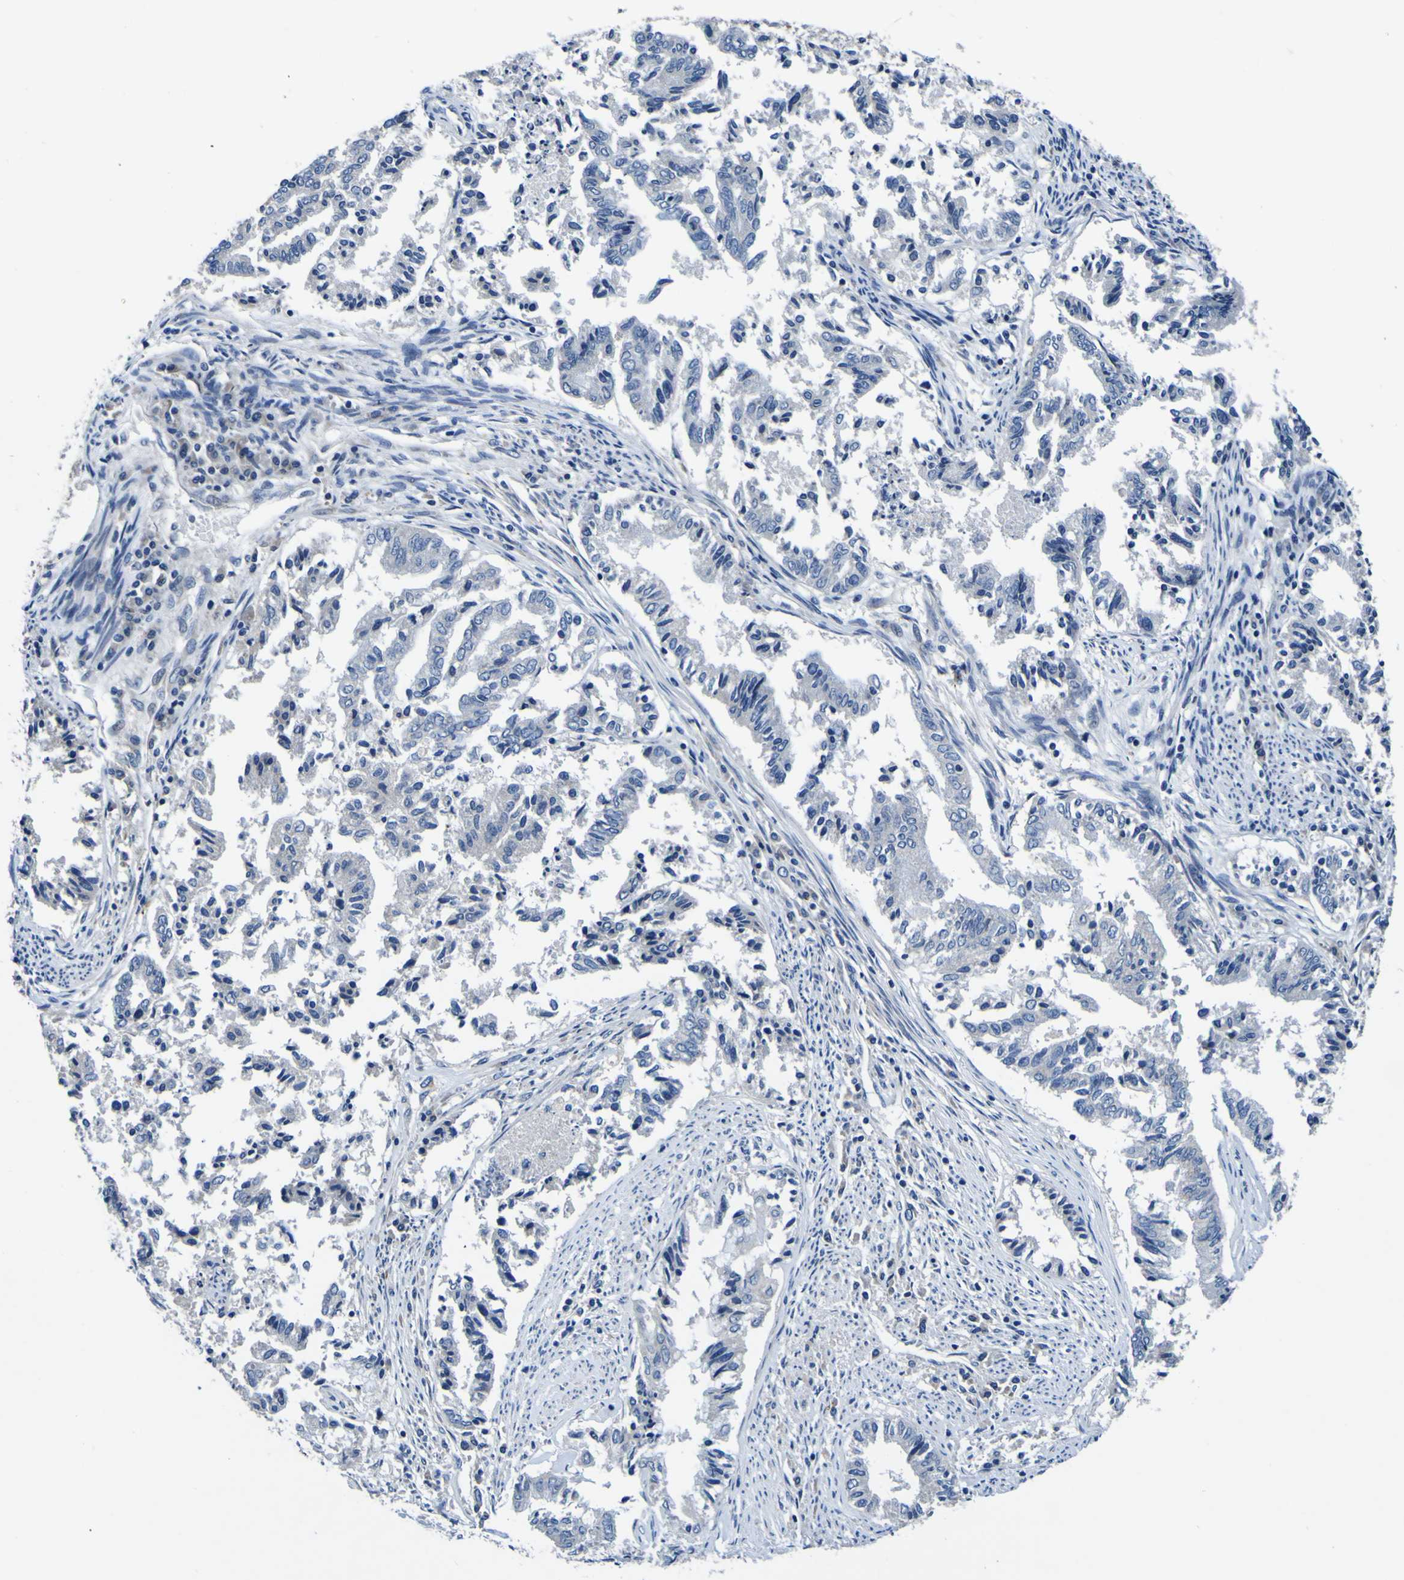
{"staining": {"intensity": "negative", "quantity": "none", "location": "none"}, "tissue": "endometrial cancer", "cell_type": "Tumor cells", "image_type": "cancer", "snomed": [{"axis": "morphology", "description": "Necrosis, NOS"}, {"axis": "morphology", "description": "Adenocarcinoma, NOS"}, {"axis": "topography", "description": "Endometrium"}], "caption": "The micrograph exhibits no significant positivity in tumor cells of endometrial adenocarcinoma.", "gene": "AGAP3", "patient": {"sex": "female", "age": 79}}